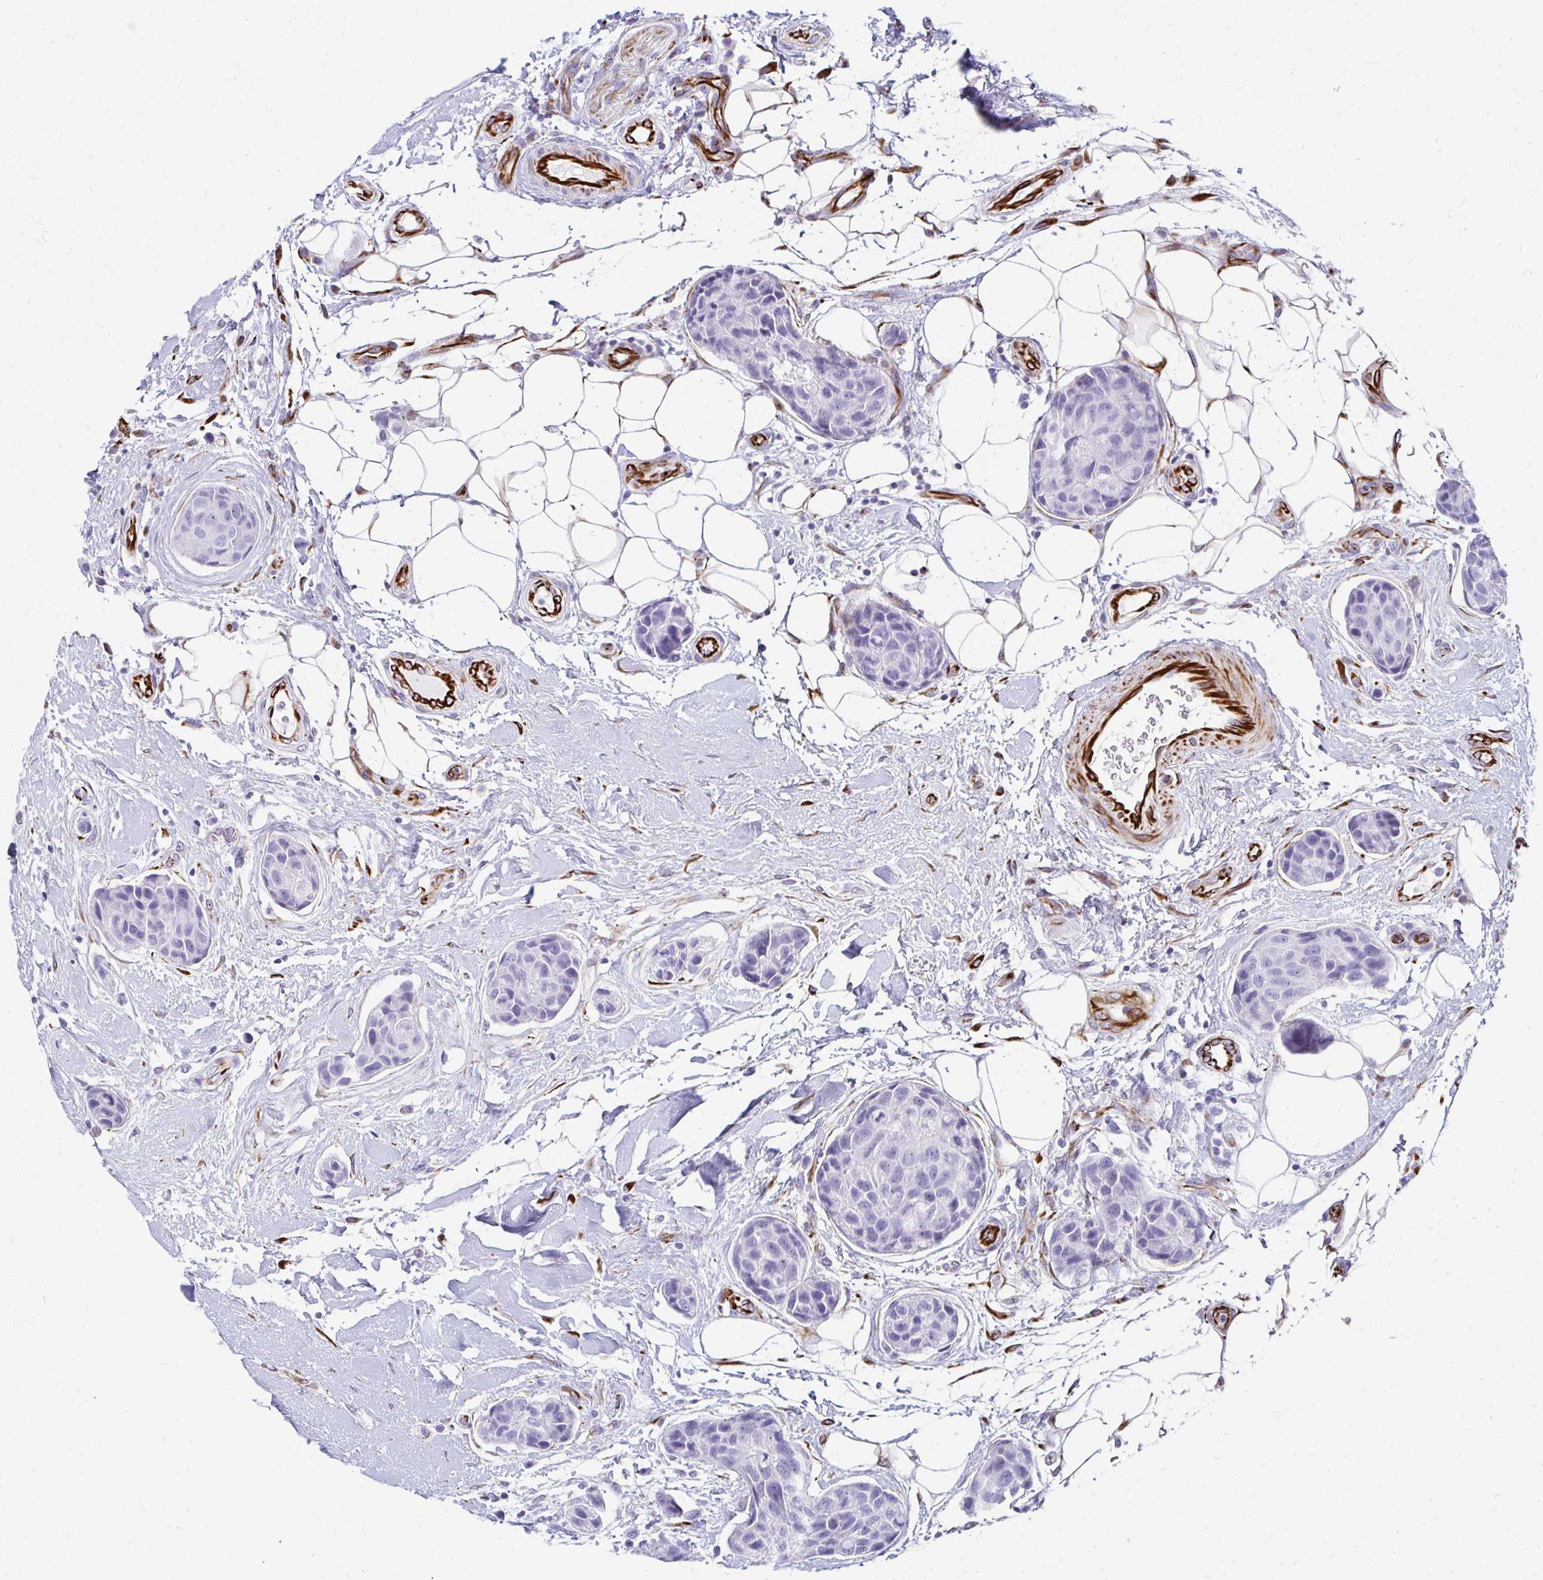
{"staining": {"intensity": "negative", "quantity": "none", "location": "none"}, "tissue": "breast cancer", "cell_type": "Tumor cells", "image_type": "cancer", "snomed": [{"axis": "morphology", "description": "Duct carcinoma"}, {"axis": "topography", "description": "Breast"}, {"axis": "topography", "description": "Lymph node"}], "caption": "The photomicrograph exhibits no significant expression in tumor cells of intraductal carcinoma (breast).", "gene": "TMEM54", "patient": {"sex": "female", "age": 80}}